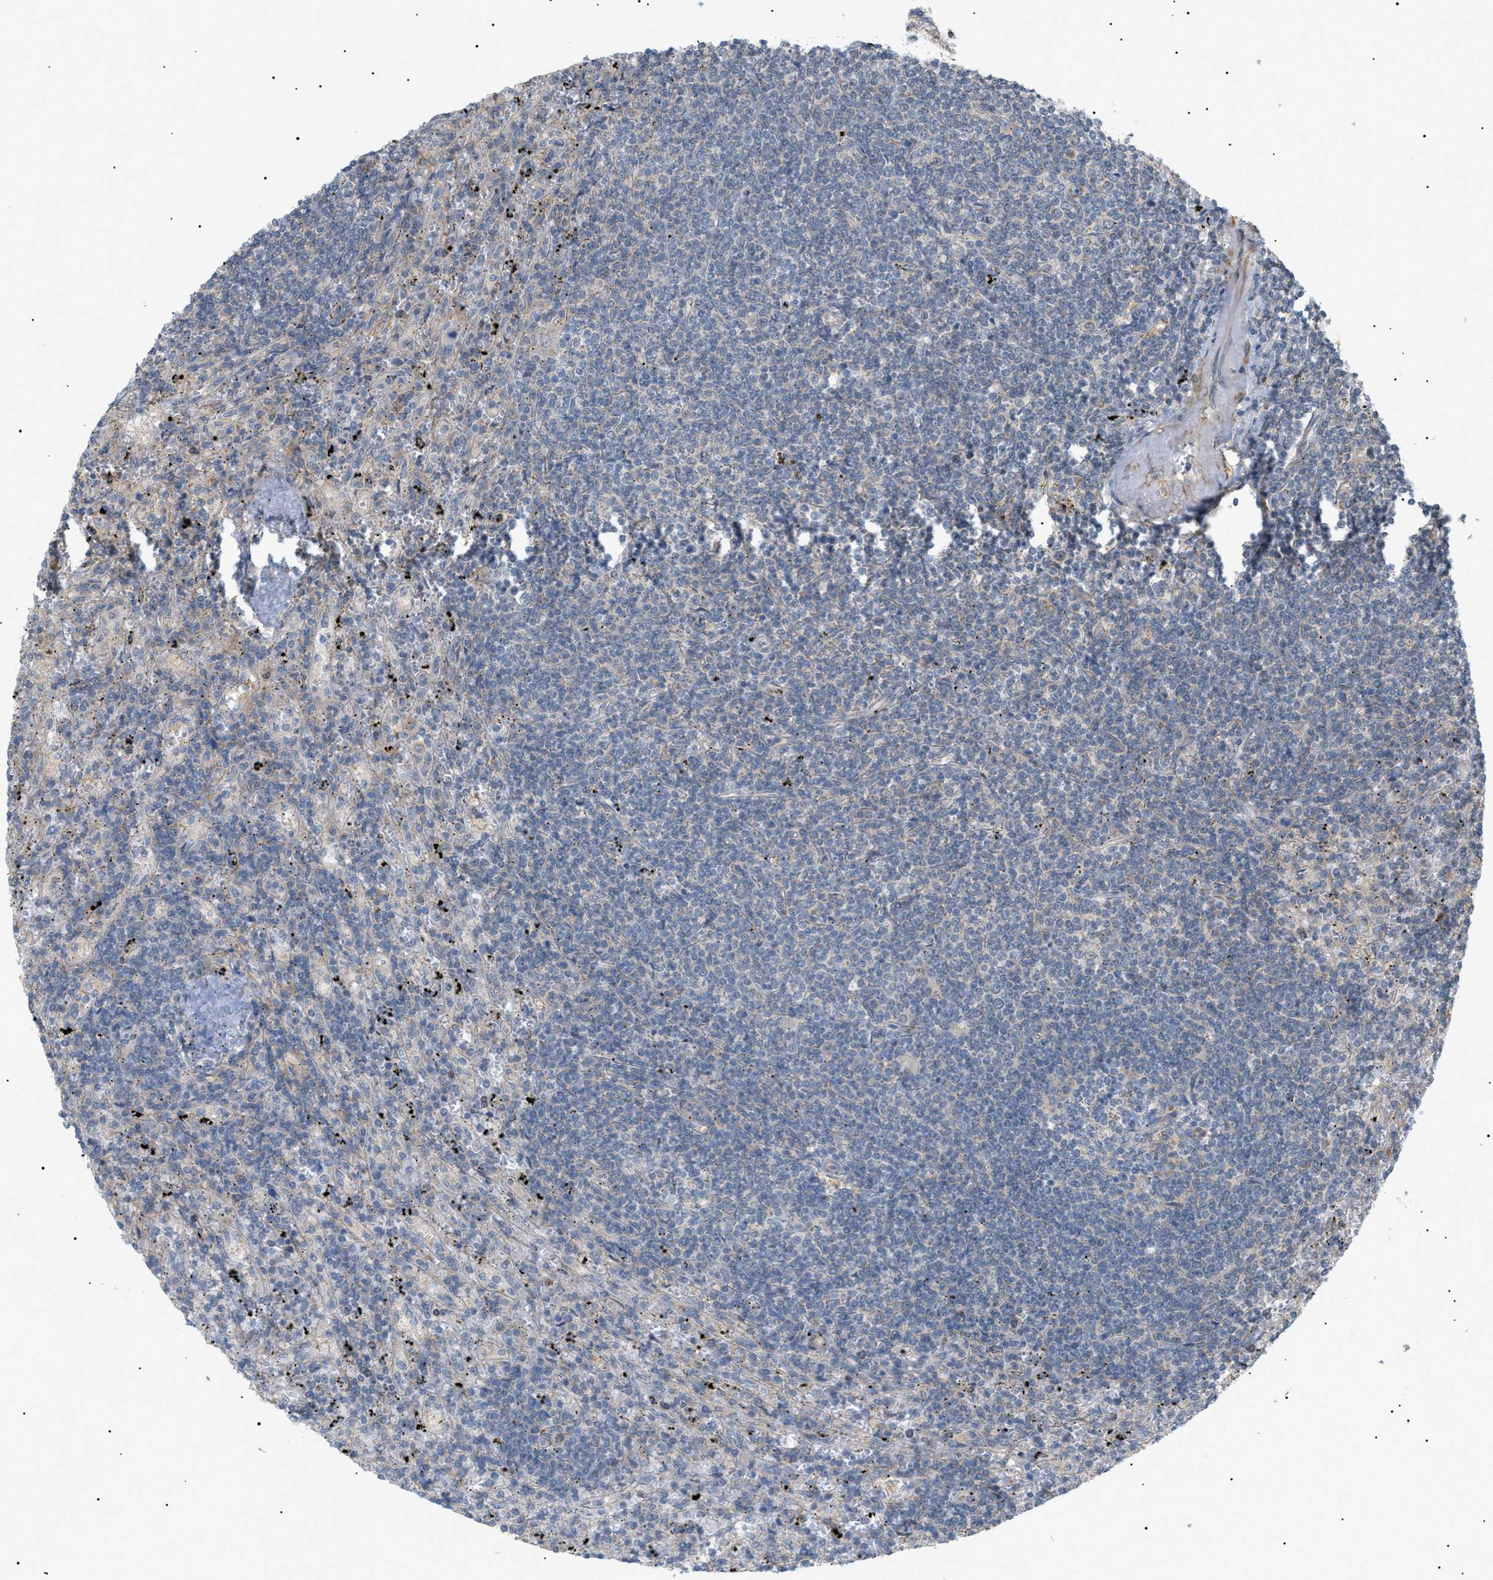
{"staining": {"intensity": "negative", "quantity": "none", "location": "none"}, "tissue": "lymphoma", "cell_type": "Tumor cells", "image_type": "cancer", "snomed": [{"axis": "morphology", "description": "Malignant lymphoma, non-Hodgkin's type, Low grade"}, {"axis": "topography", "description": "Spleen"}], "caption": "This photomicrograph is of lymphoma stained with IHC to label a protein in brown with the nuclei are counter-stained blue. There is no positivity in tumor cells.", "gene": "IRS2", "patient": {"sex": "male", "age": 76}}